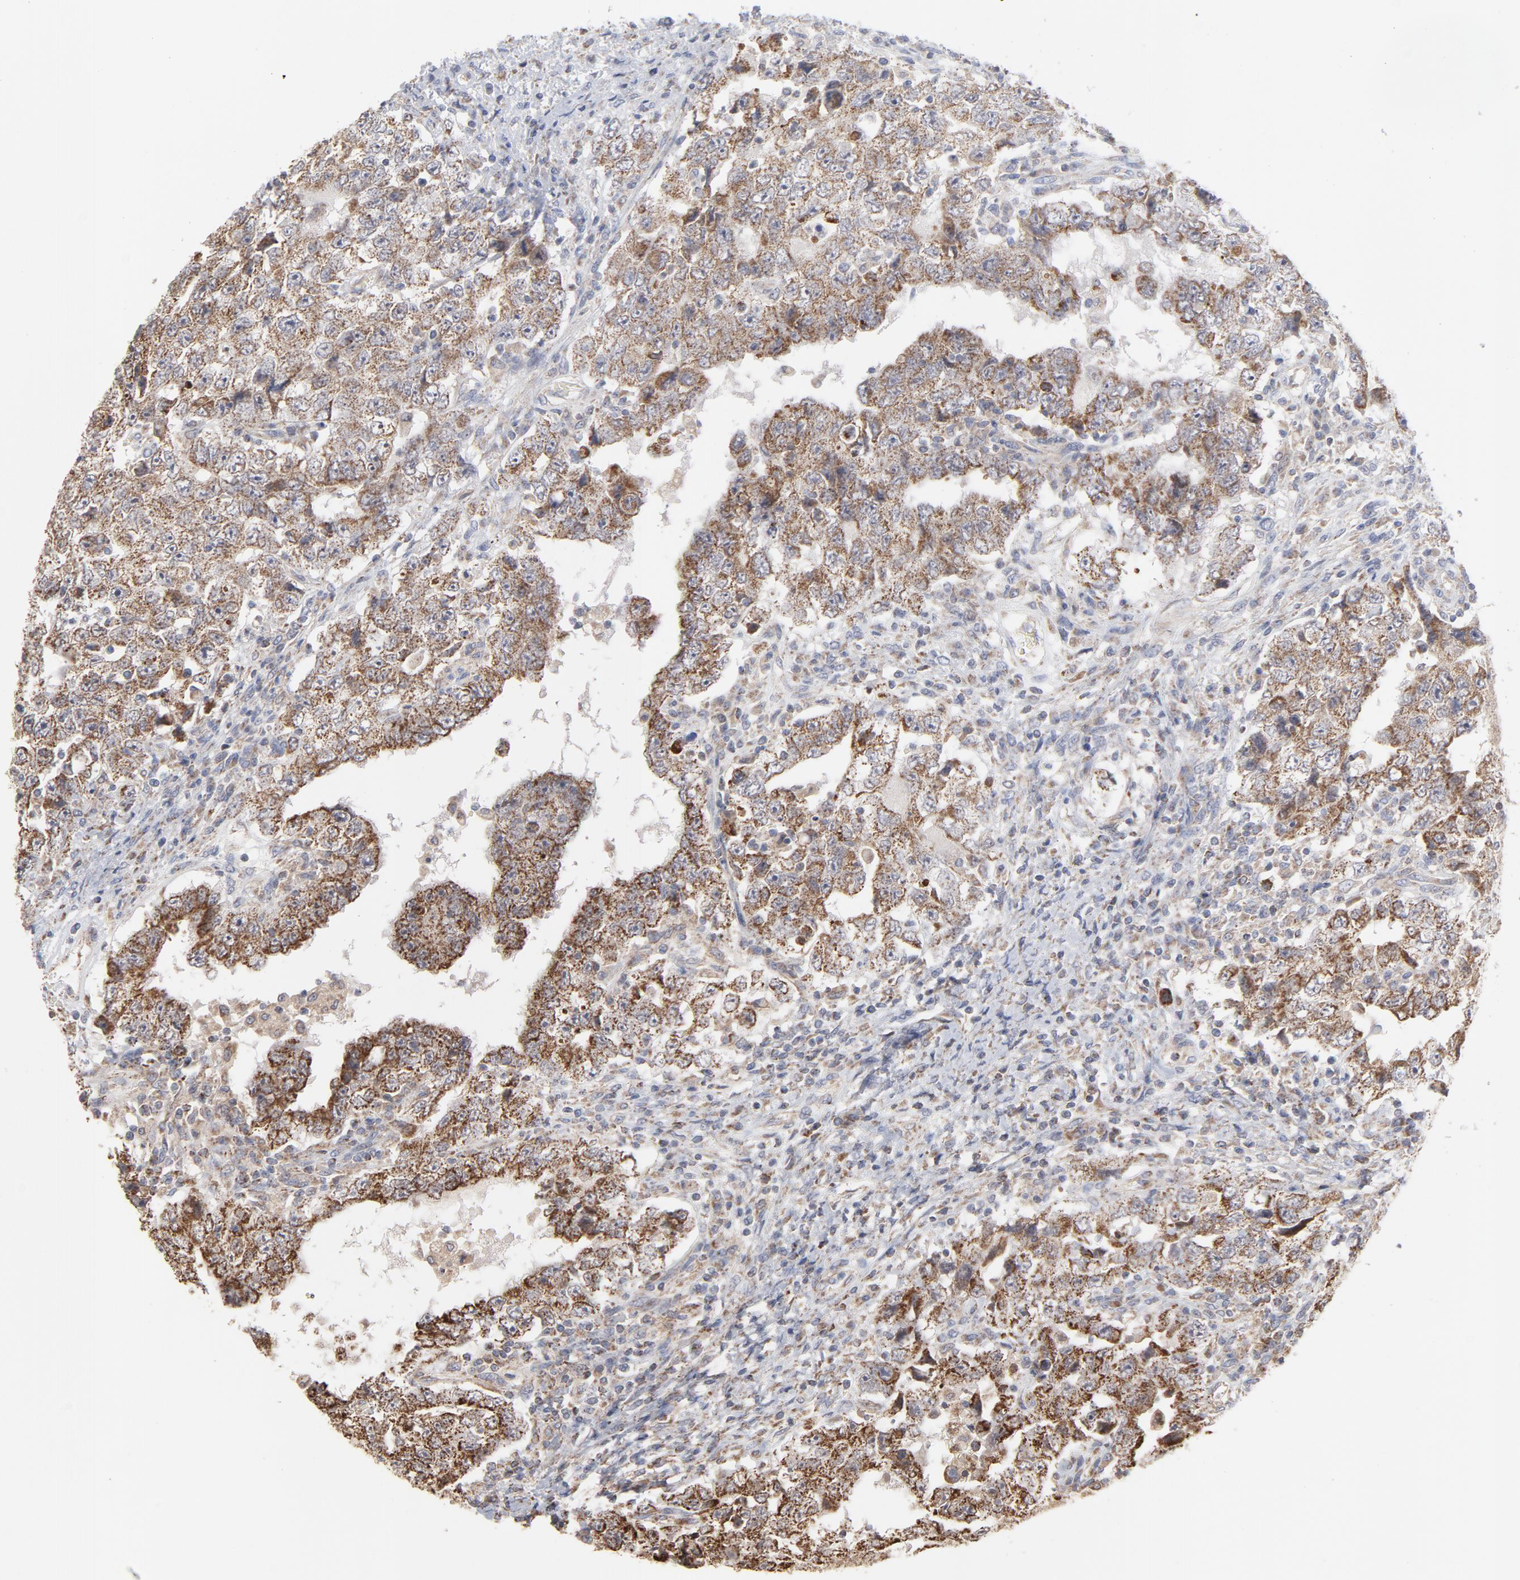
{"staining": {"intensity": "moderate", "quantity": ">75%", "location": "cytoplasmic/membranous"}, "tissue": "testis cancer", "cell_type": "Tumor cells", "image_type": "cancer", "snomed": [{"axis": "morphology", "description": "Carcinoma, Embryonal, NOS"}, {"axis": "topography", "description": "Testis"}], "caption": "Immunohistochemical staining of embryonal carcinoma (testis) displays medium levels of moderate cytoplasmic/membranous protein staining in about >75% of tumor cells. The staining was performed using DAB to visualize the protein expression in brown, while the nuclei were stained in blue with hematoxylin (Magnification: 20x).", "gene": "PPFIBP2", "patient": {"sex": "male", "age": 26}}